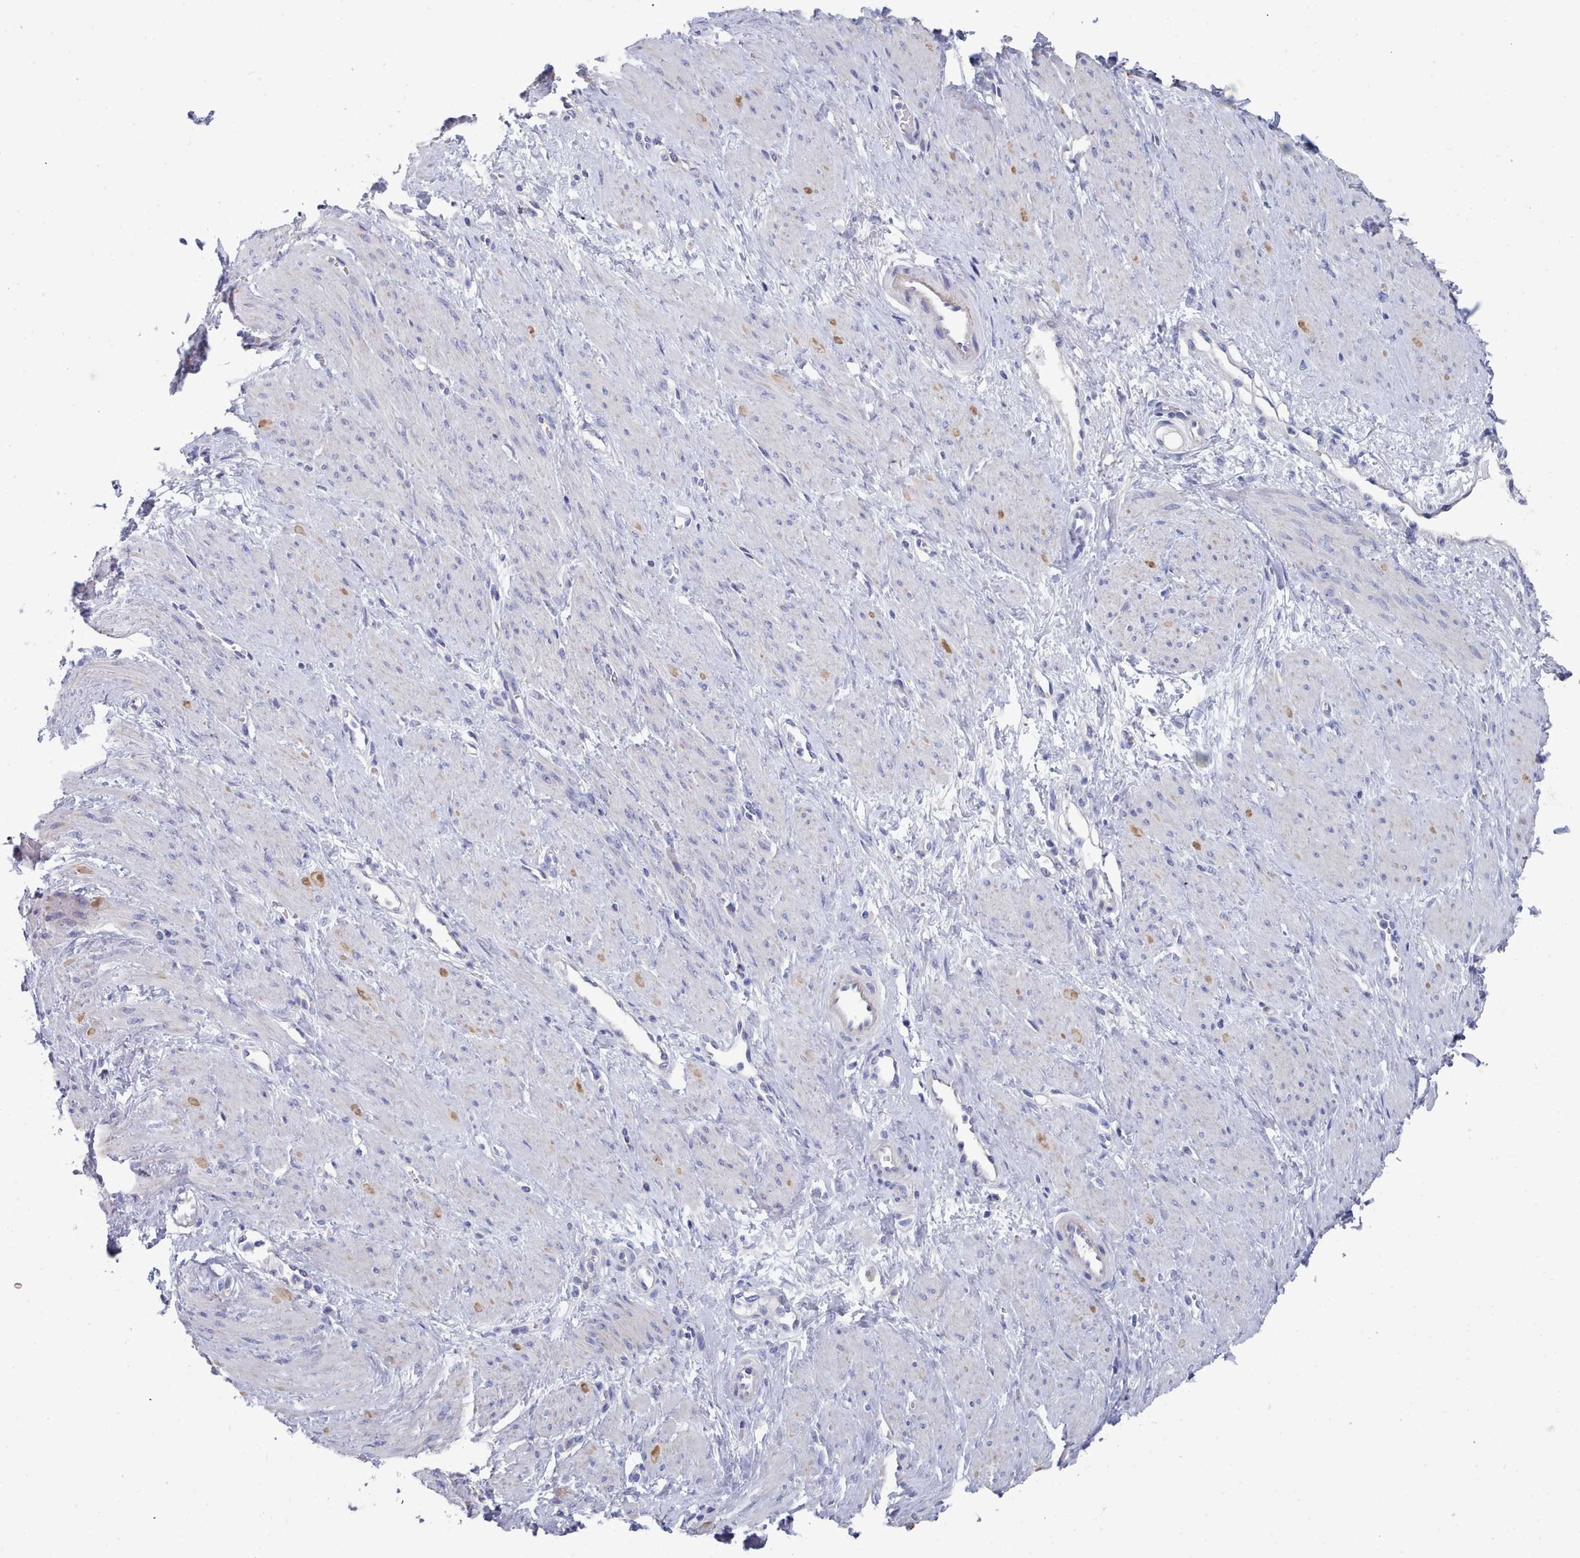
{"staining": {"intensity": "negative", "quantity": "none", "location": "none"}, "tissue": "smooth muscle", "cell_type": "Smooth muscle cells", "image_type": "normal", "snomed": [{"axis": "morphology", "description": "Normal tissue, NOS"}, {"axis": "topography", "description": "Smooth muscle"}, {"axis": "topography", "description": "Uterus"}], "caption": "A high-resolution image shows immunohistochemistry (IHC) staining of normal smooth muscle, which displays no significant expression in smooth muscle cells.", "gene": "ENSG00000285188", "patient": {"sex": "female", "age": 39}}